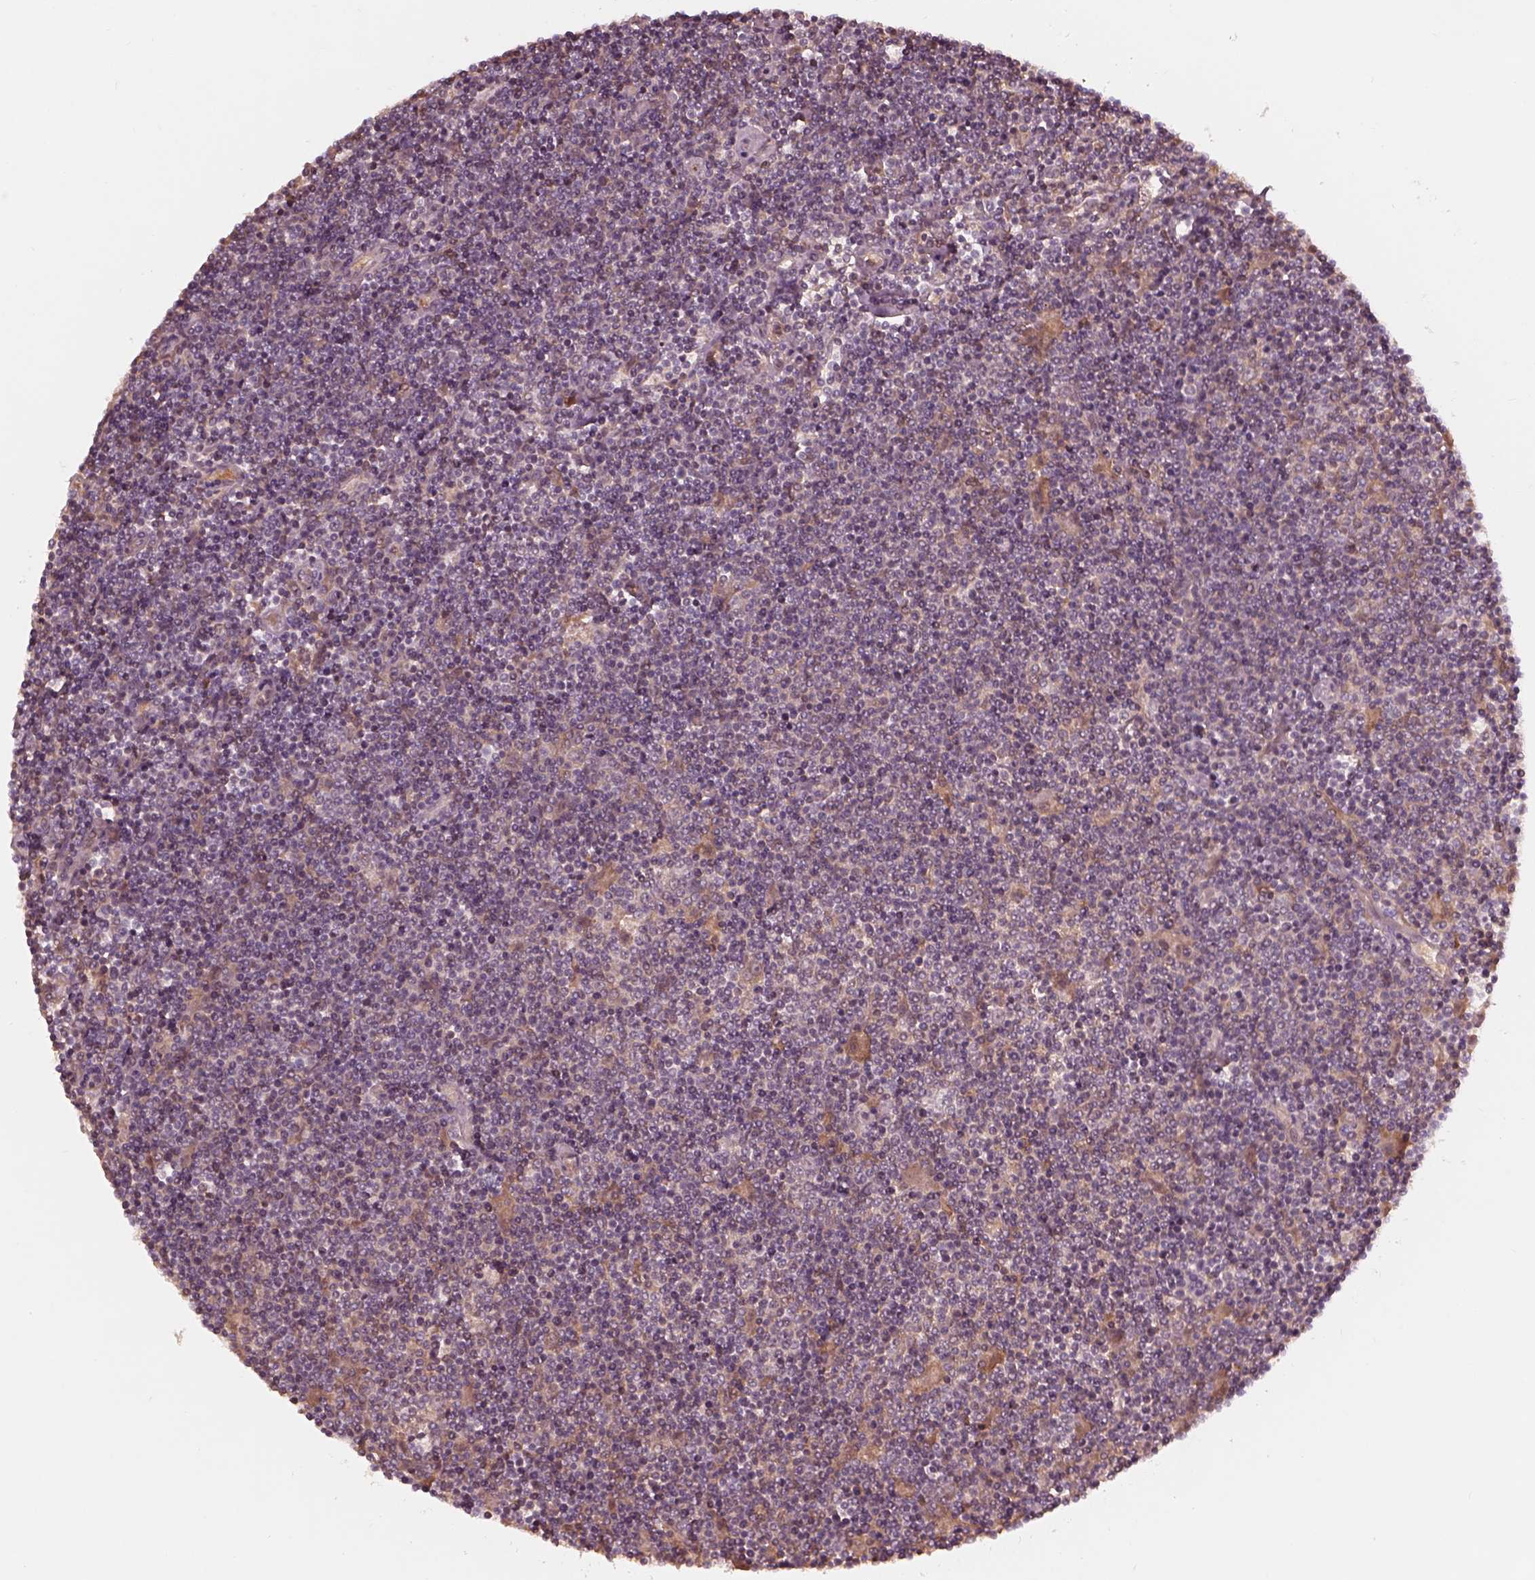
{"staining": {"intensity": "negative", "quantity": "none", "location": "none"}, "tissue": "lymphoma", "cell_type": "Tumor cells", "image_type": "cancer", "snomed": [{"axis": "morphology", "description": "Hodgkin's disease, NOS"}, {"axis": "topography", "description": "Lymph node"}], "caption": "A photomicrograph of lymphoma stained for a protein shows no brown staining in tumor cells.", "gene": "TF", "patient": {"sex": "male", "age": 40}}